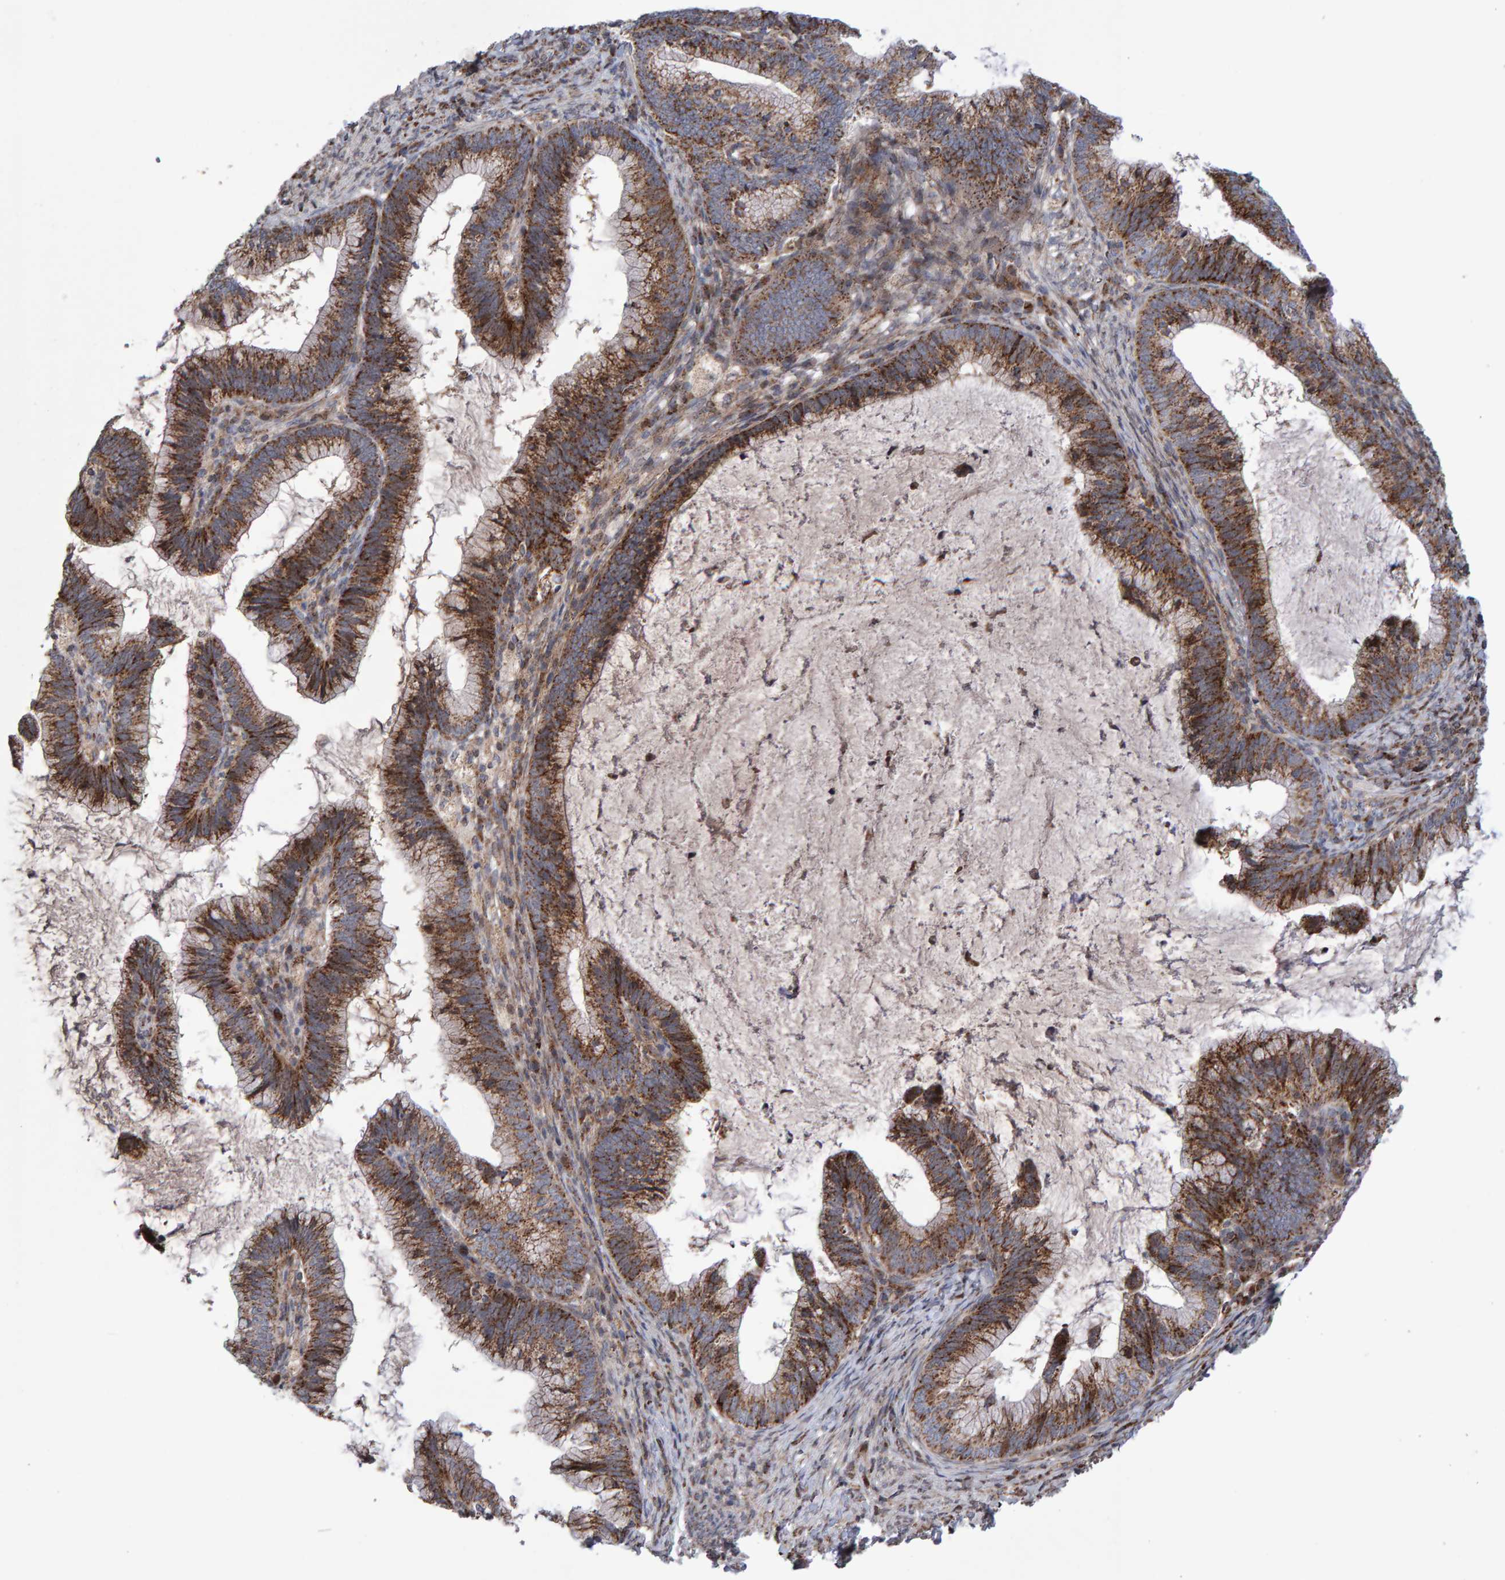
{"staining": {"intensity": "strong", "quantity": ">75%", "location": "cytoplasmic/membranous"}, "tissue": "cervical cancer", "cell_type": "Tumor cells", "image_type": "cancer", "snomed": [{"axis": "morphology", "description": "Adenocarcinoma, NOS"}, {"axis": "topography", "description": "Cervix"}], "caption": "Immunohistochemistry image of human cervical adenocarcinoma stained for a protein (brown), which displays high levels of strong cytoplasmic/membranous expression in about >75% of tumor cells.", "gene": "PECR", "patient": {"sex": "female", "age": 36}}